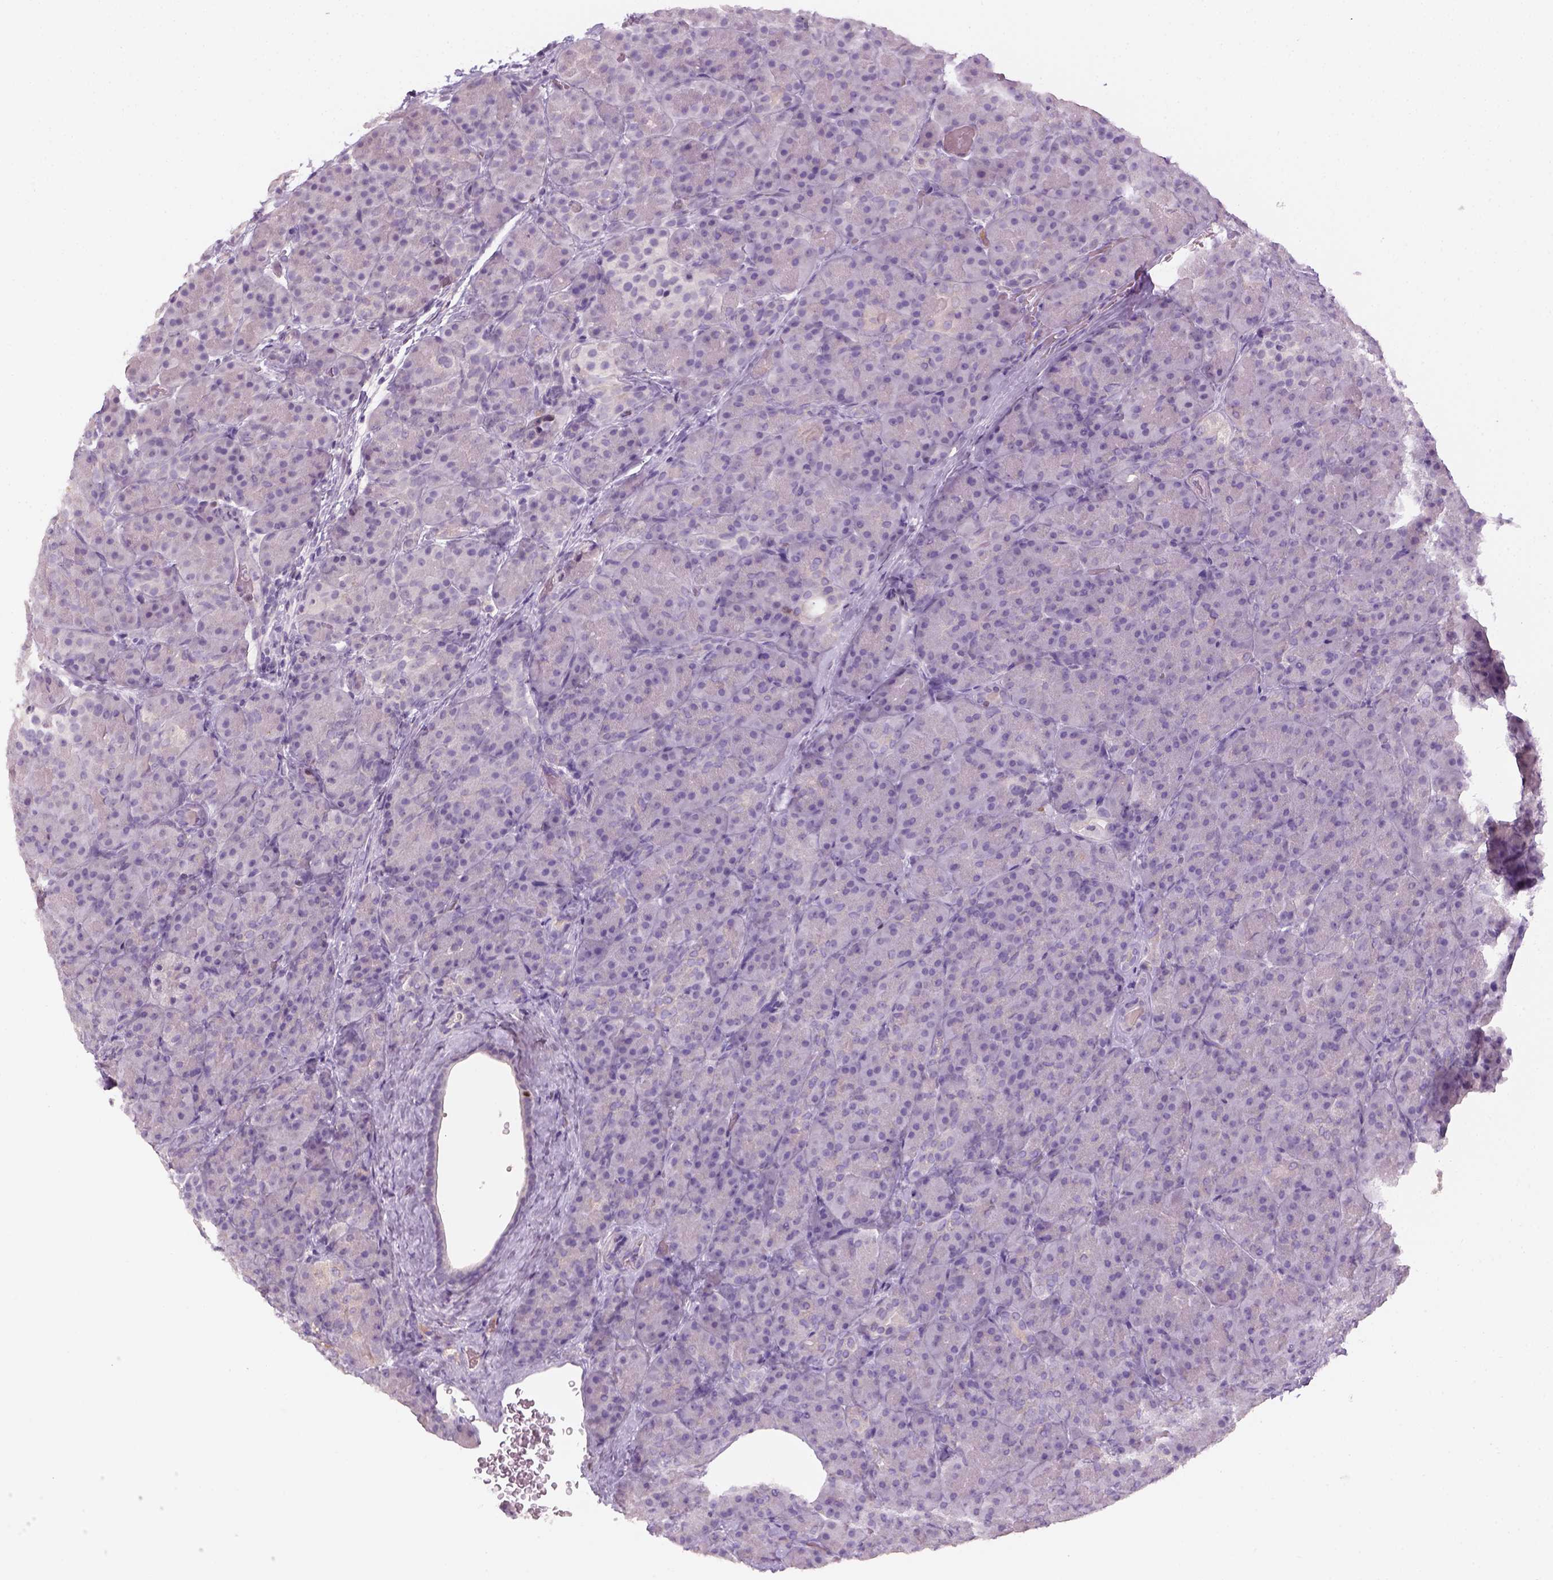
{"staining": {"intensity": "negative", "quantity": "none", "location": "none"}, "tissue": "pancreas", "cell_type": "Exocrine glandular cells", "image_type": "normal", "snomed": [{"axis": "morphology", "description": "Normal tissue, NOS"}, {"axis": "topography", "description": "Pancreas"}], "caption": "Image shows no significant protein positivity in exocrine glandular cells of normal pancreas.", "gene": "GFI1B", "patient": {"sex": "male", "age": 57}}